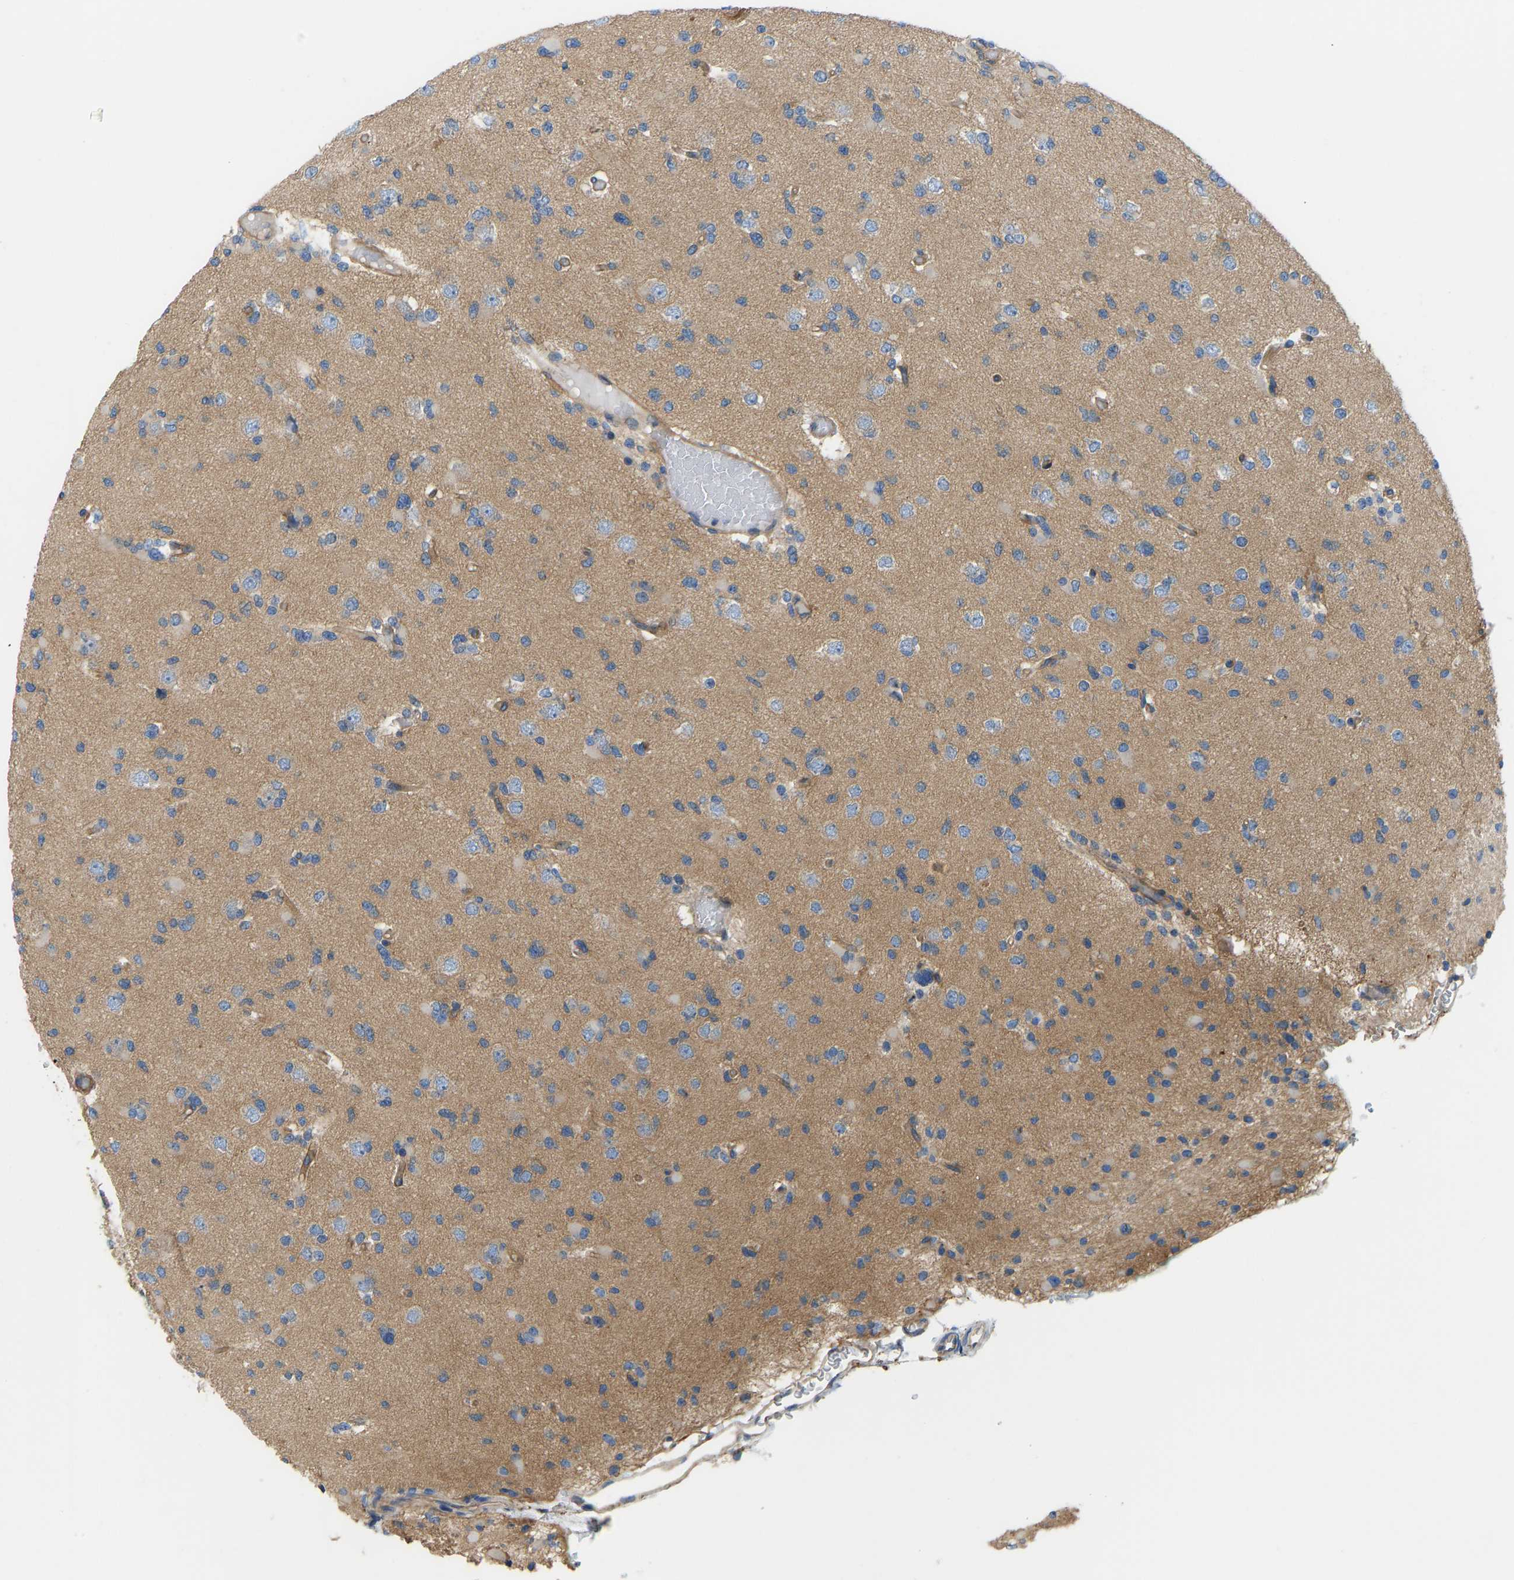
{"staining": {"intensity": "weak", "quantity": "25%-75%", "location": "cytoplasmic/membranous"}, "tissue": "glioma", "cell_type": "Tumor cells", "image_type": "cancer", "snomed": [{"axis": "morphology", "description": "Glioma, malignant, Low grade"}, {"axis": "topography", "description": "Brain"}], "caption": "Human glioma stained for a protein (brown) demonstrates weak cytoplasmic/membranous positive staining in approximately 25%-75% of tumor cells.", "gene": "CHAD", "patient": {"sex": "female", "age": 22}}